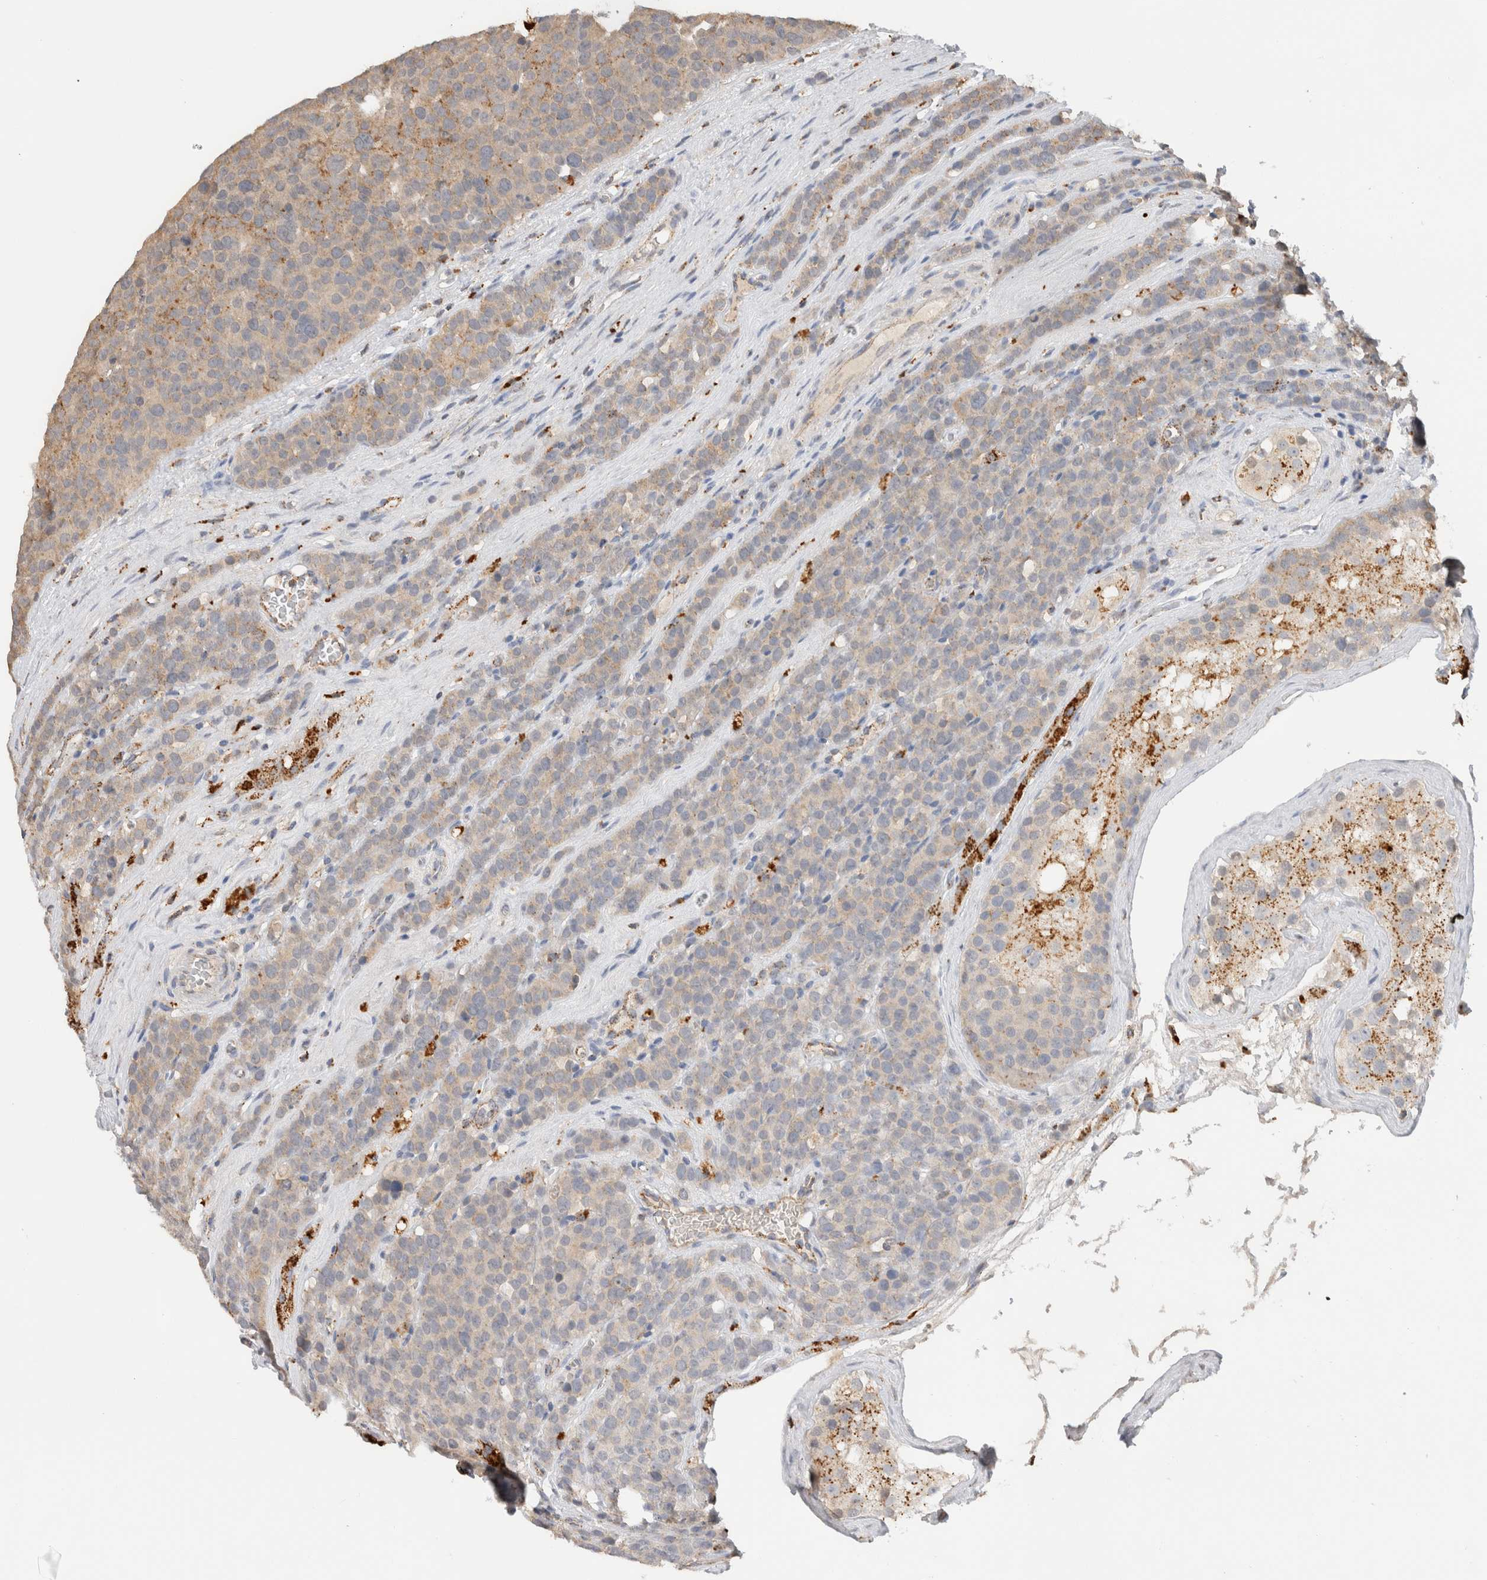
{"staining": {"intensity": "moderate", "quantity": "<25%", "location": "cytoplasmic/membranous"}, "tissue": "testis cancer", "cell_type": "Tumor cells", "image_type": "cancer", "snomed": [{"axis": "morphology", "description": "Seminoma, NOS"}, {"axis": "topography", "description": "Testis"}], "caption": "Brown immunohistochemical staining in testis cancer shows moderate cytoplasmic/membranous staining in about <25% of tumor cells. (Brightfield microscopy of DAB IHC at high magnification).", "gene": "GNS", "patient": {"sex": "male", "age": 71}}